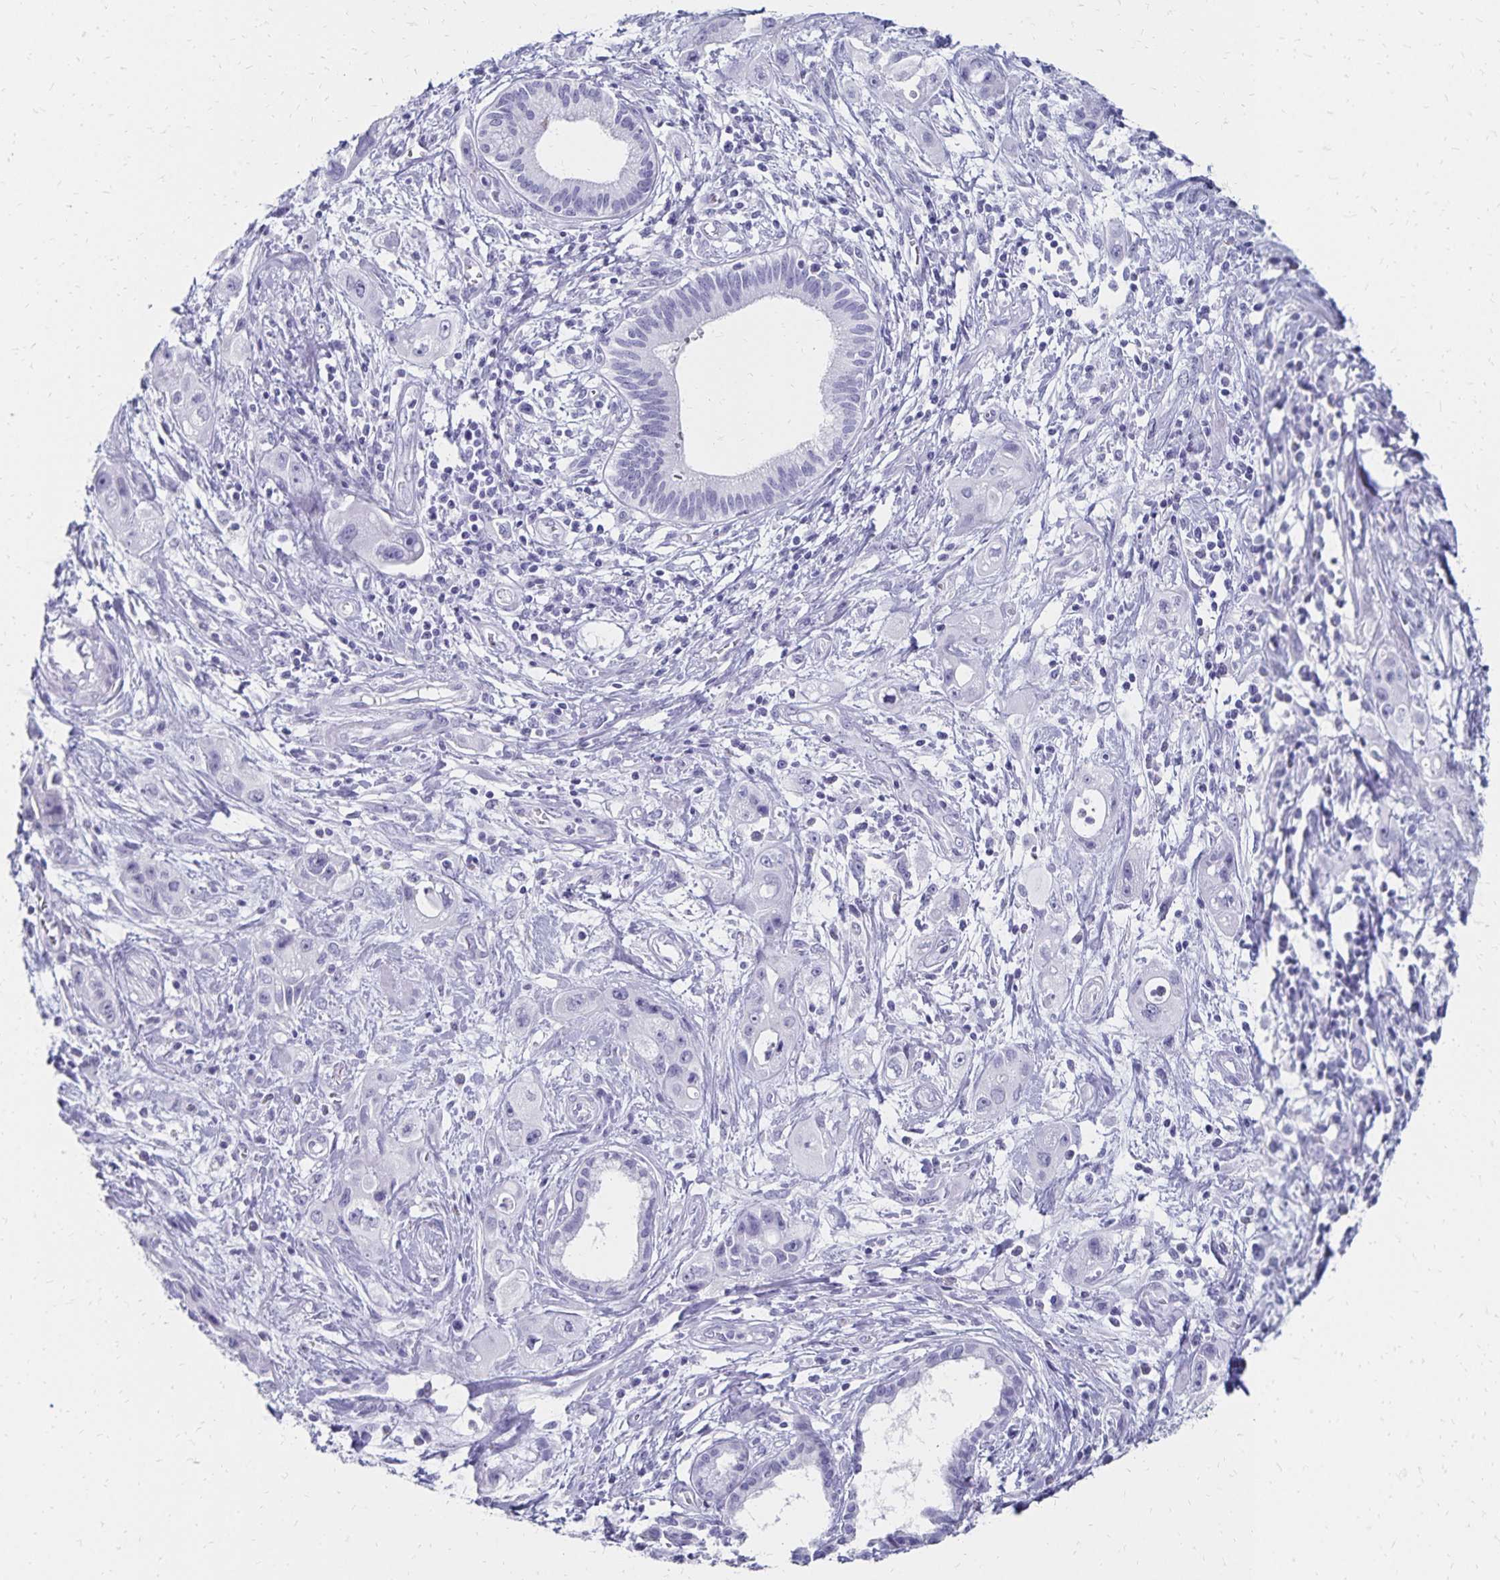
{"staining": {"intensity": "negative", "quantity": "none", "location": "none"}, "tissue": "pancreatic cancer", "cell_type": "Tumor cells", "image_type": "cancer", "snomed": [{"axis": "morphology", "description": "Adenocarcinoma, NOS"}, {"axis": "topography", "description": "Pancreas"}], "caption": "A micrograph of pancreatic cancer stained for a protein demonstrates no brown staining in tumor cells.", "gene": "GIP", "patient": {"sex": "female", "age": 66}}